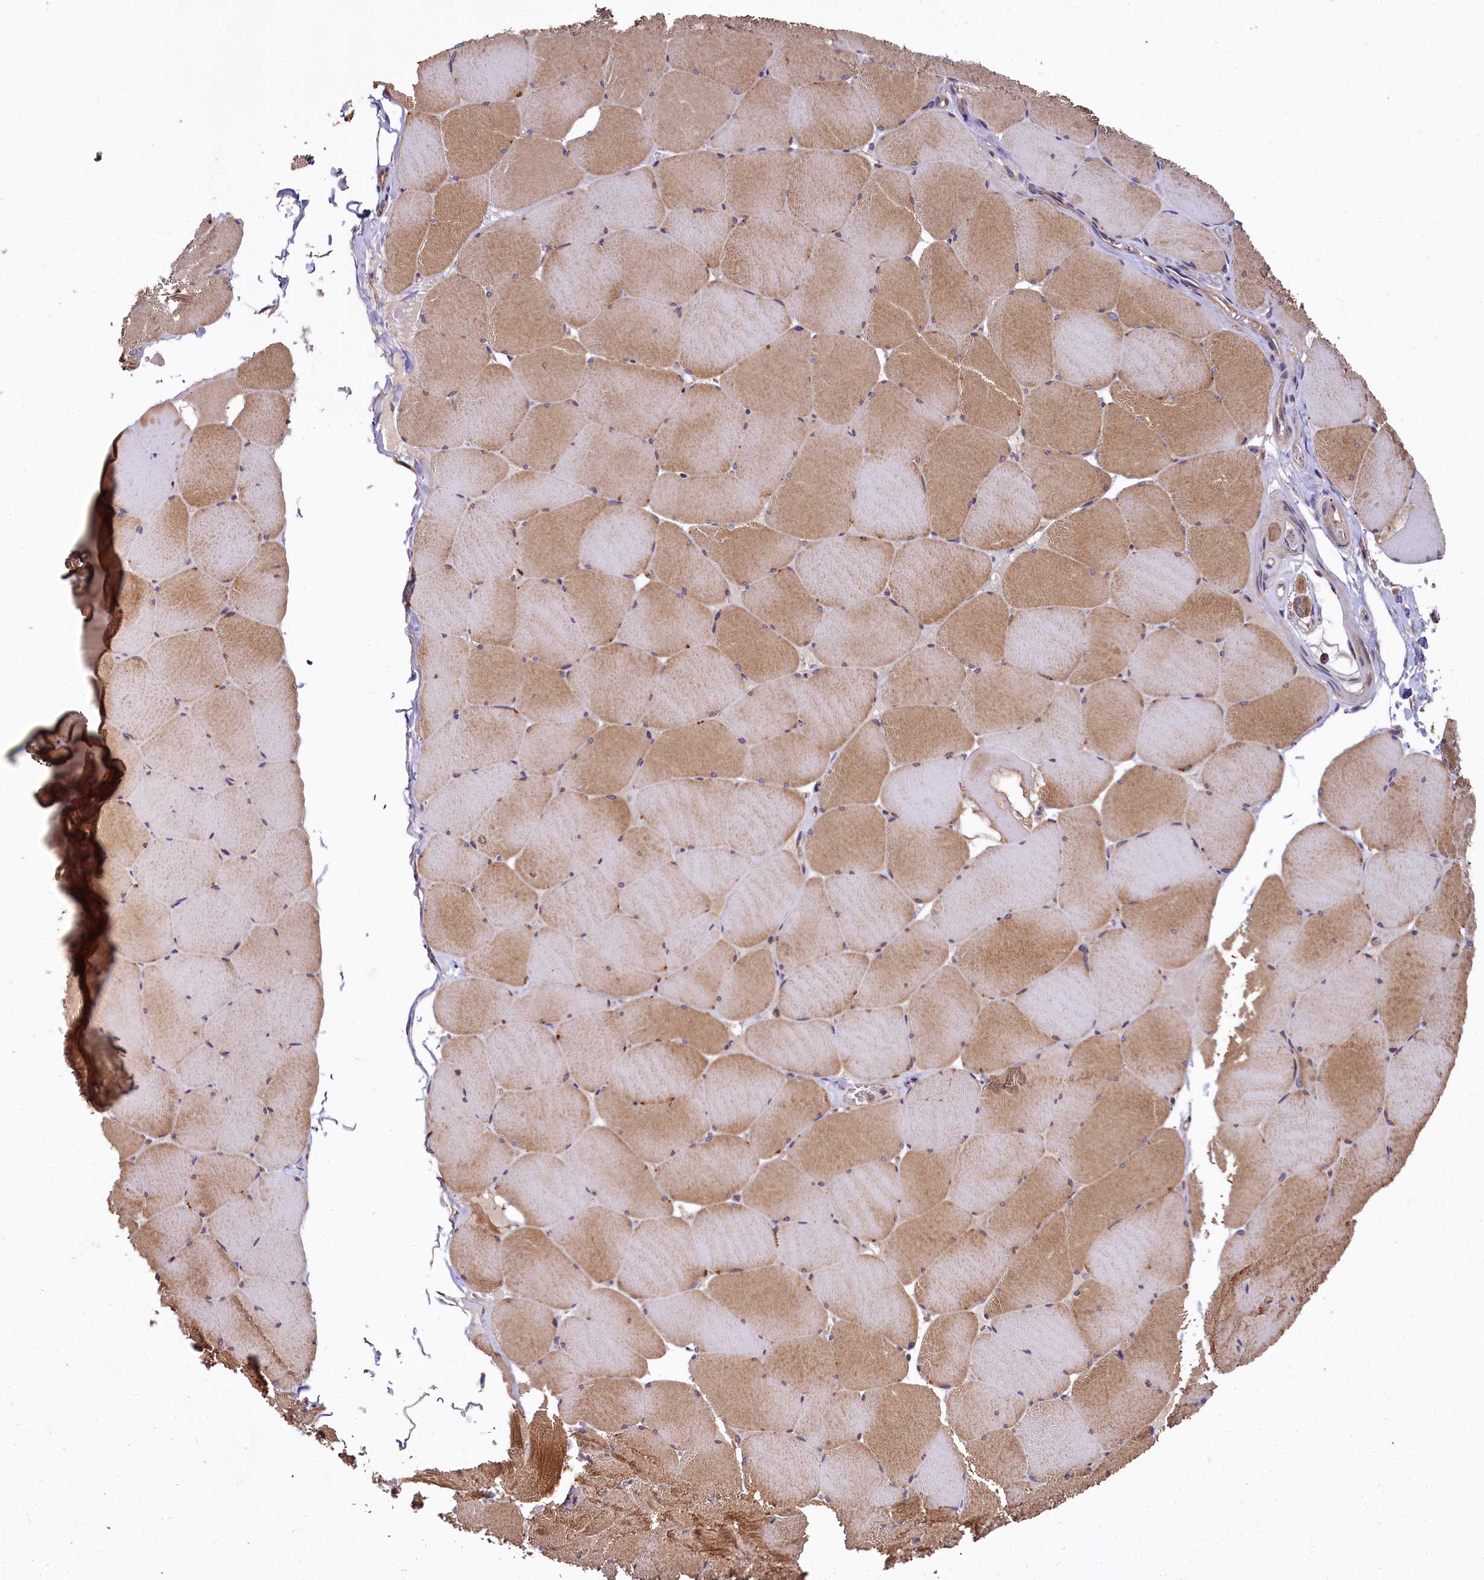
{"staining": {"intensity": "strong", "quantity": "25%-75%", "location": "cytoplasmic/membranous"}, "tissue": "skeletal muscle", "cell_type": "Myocytes", "image_type": "normal", "snomed": [{"axis": "morphology", "description": "Normal tissue, NOS"}, {"axis": "topography", "description": "Skeletal muscle"}, {"axis": "topography", "description": "Head-Neck"}], "caption": "IHC staining of benign skeletal muscle, which displays high levels of strong cytoplasmic/membranous staining in approximately 25%-75% of myocytes indicating strong cytoplasmic/membranous protein expression. The staining was performed using DAB (3,3'-diaminobenzidine) (brown) for protein detection and nuclei were counterstained in hematoxylin (blue).", "gene": "SPRYD3", "patient": {"sex": "male", "age": 66}}